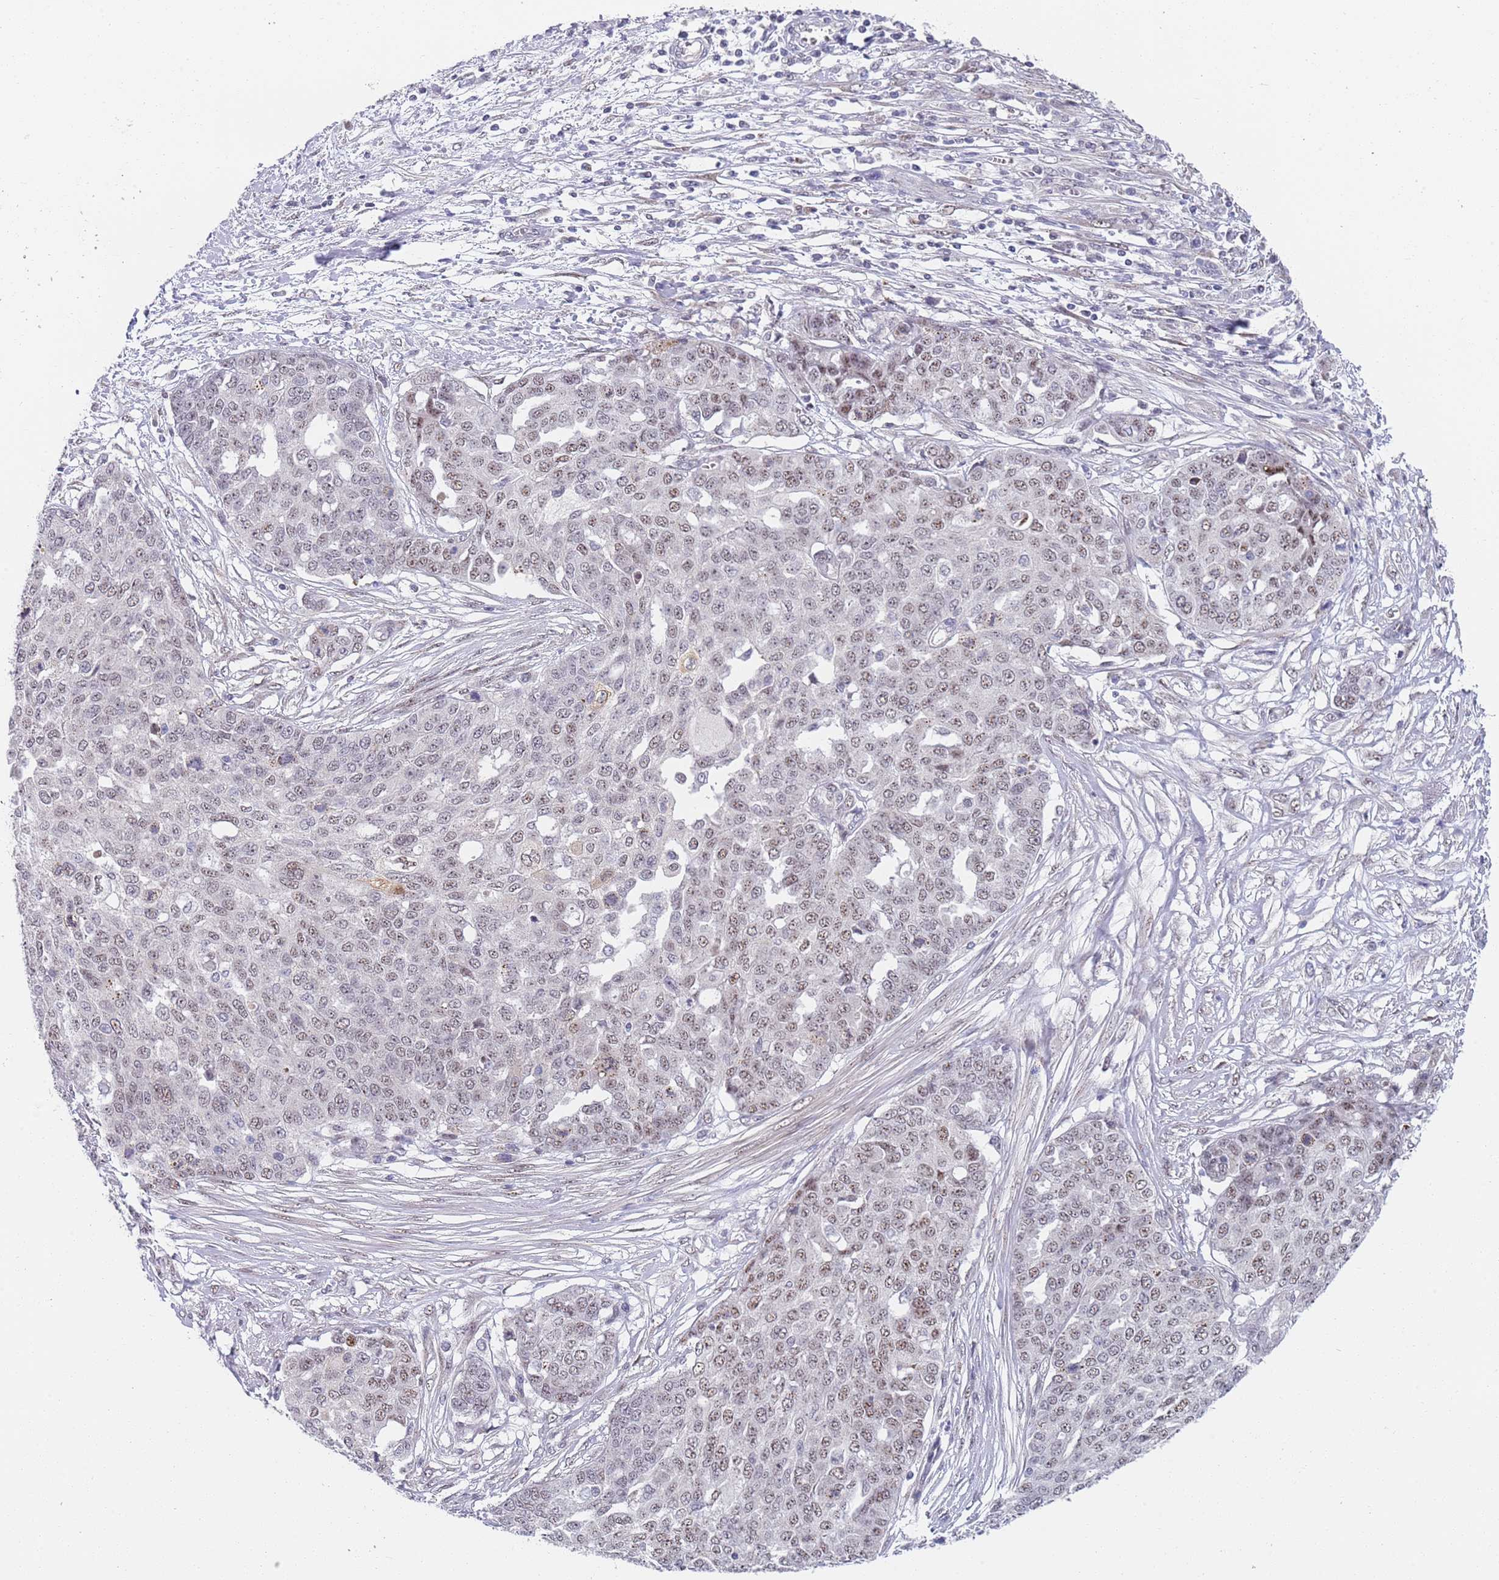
{"staining": {"intensity": "weak", "quantity": "25%-75%", "location": "nuclear"}, "tissue": "ovarian cancer", "cell_type": "Tumor cells", "image_type": "cancer", "snomed": [{"axis": "morphology", "description": "Cystadenocarcinoma, serous, NOS"}, {"axis": "topography", "description": "Soft tissue"}, {"axis": "topography", "description": "Ovary"}], "caption": "A low amount of weak nuclear positivity is seen in approximately 25%-75% of tumor cells in ovarian serous cystadenocarcinoma tissue. (DAB = brown stain, brightfield microscopy at high magnification).", "gene": "PLCL2", "patient": {"sex": "female", "age": 57}}